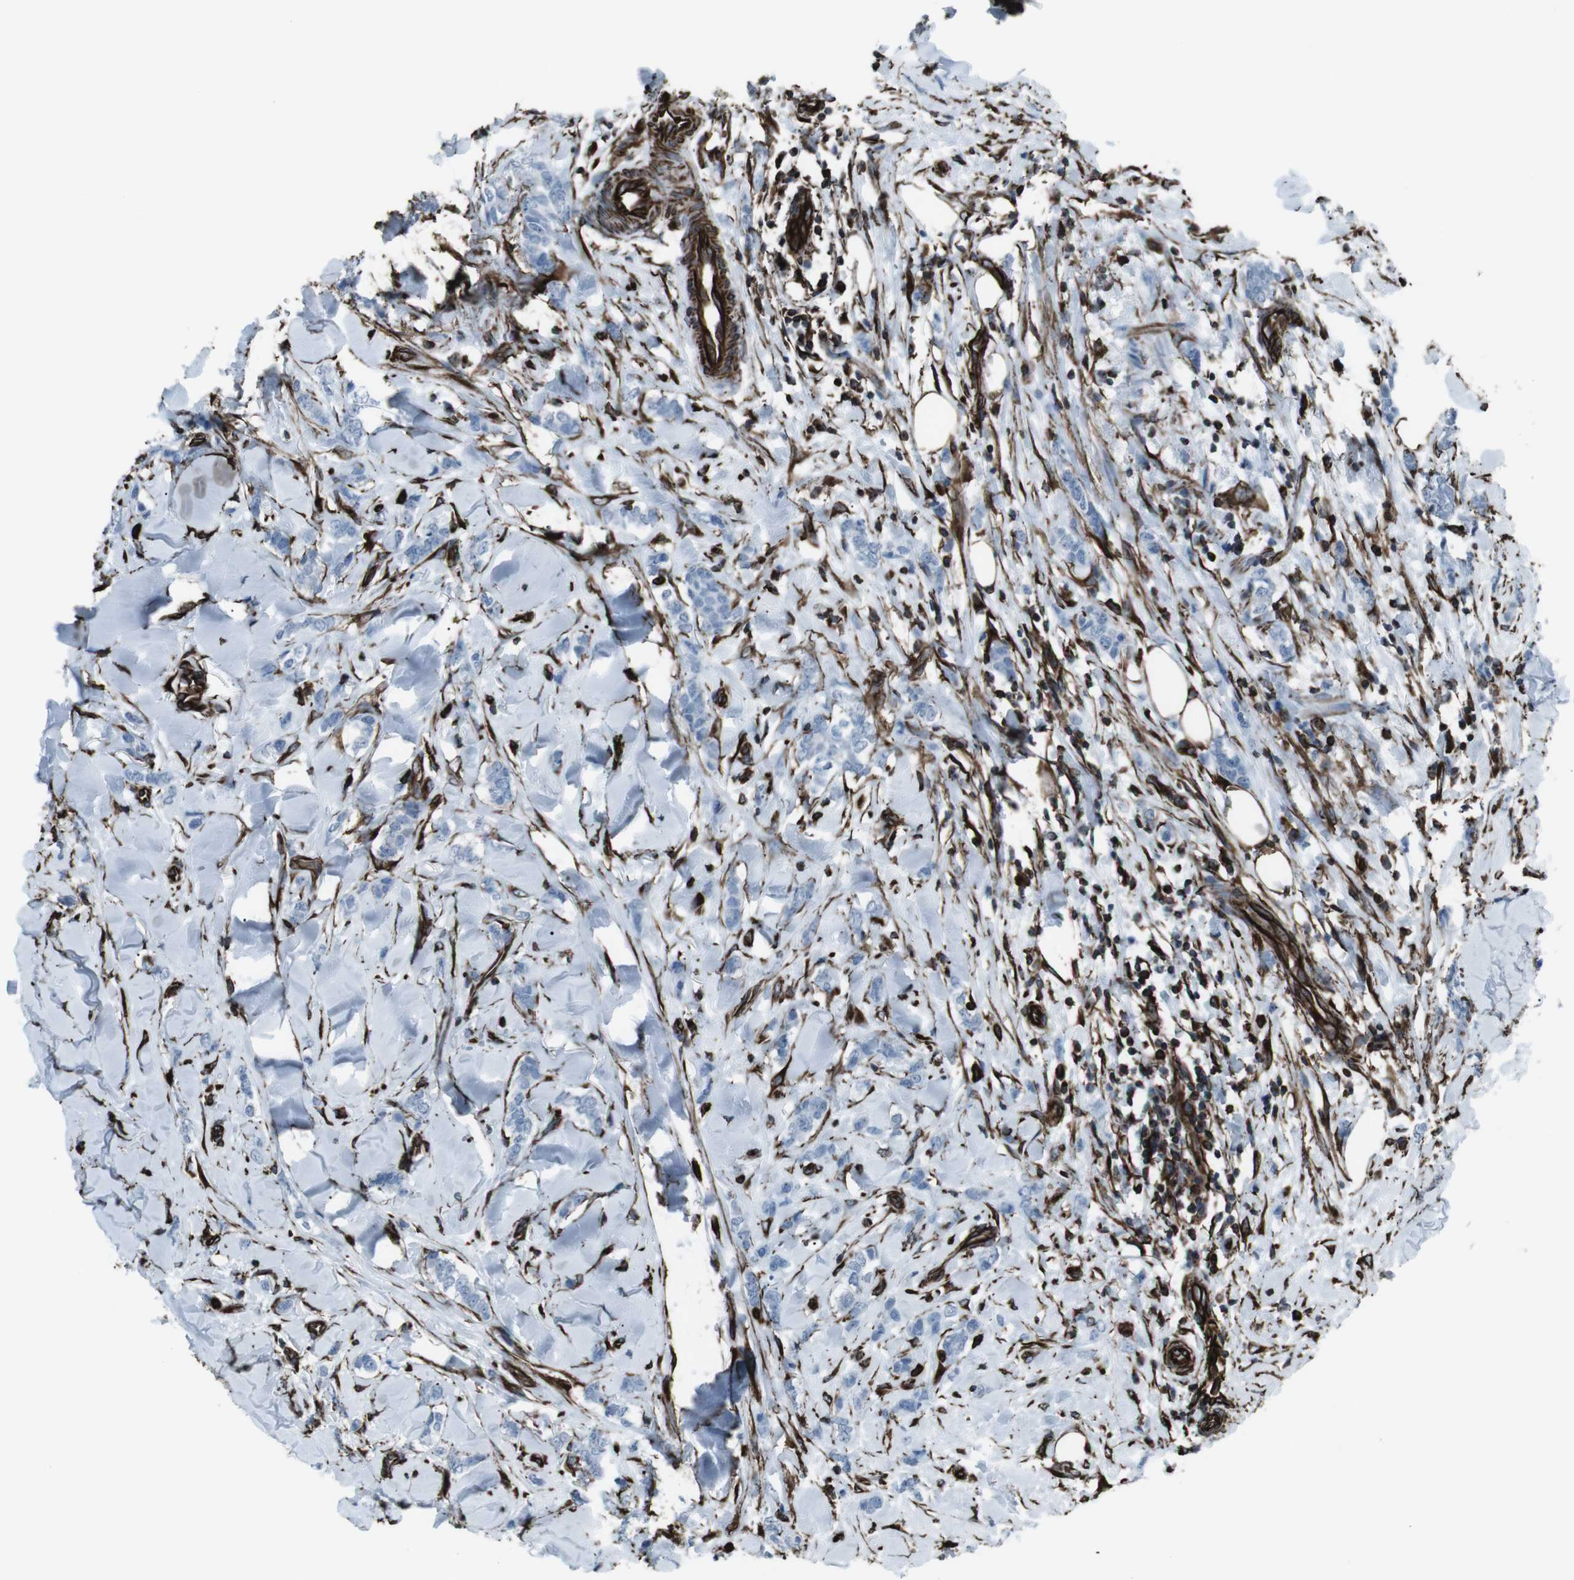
{"staining": {"intensity": "negative", "quantity": "none", "location": "none"}, "tissue": "breast cancer", "cell_type": "Tumor cells", "image_type": "cancer", "snomed": [{"axis": "morphology", "description": "Lobular carcinoma"}, {"axis": "topography", "description": "Skin"}, {"axis": "topography", "description": "Breast"}], "caption": "A histopathology image of human breast cancer (lobular carcinoma) is negative for staining in tumor cells.", "gene": "ZDHHC6", "patient": {"sex": "female", "age": 46}}